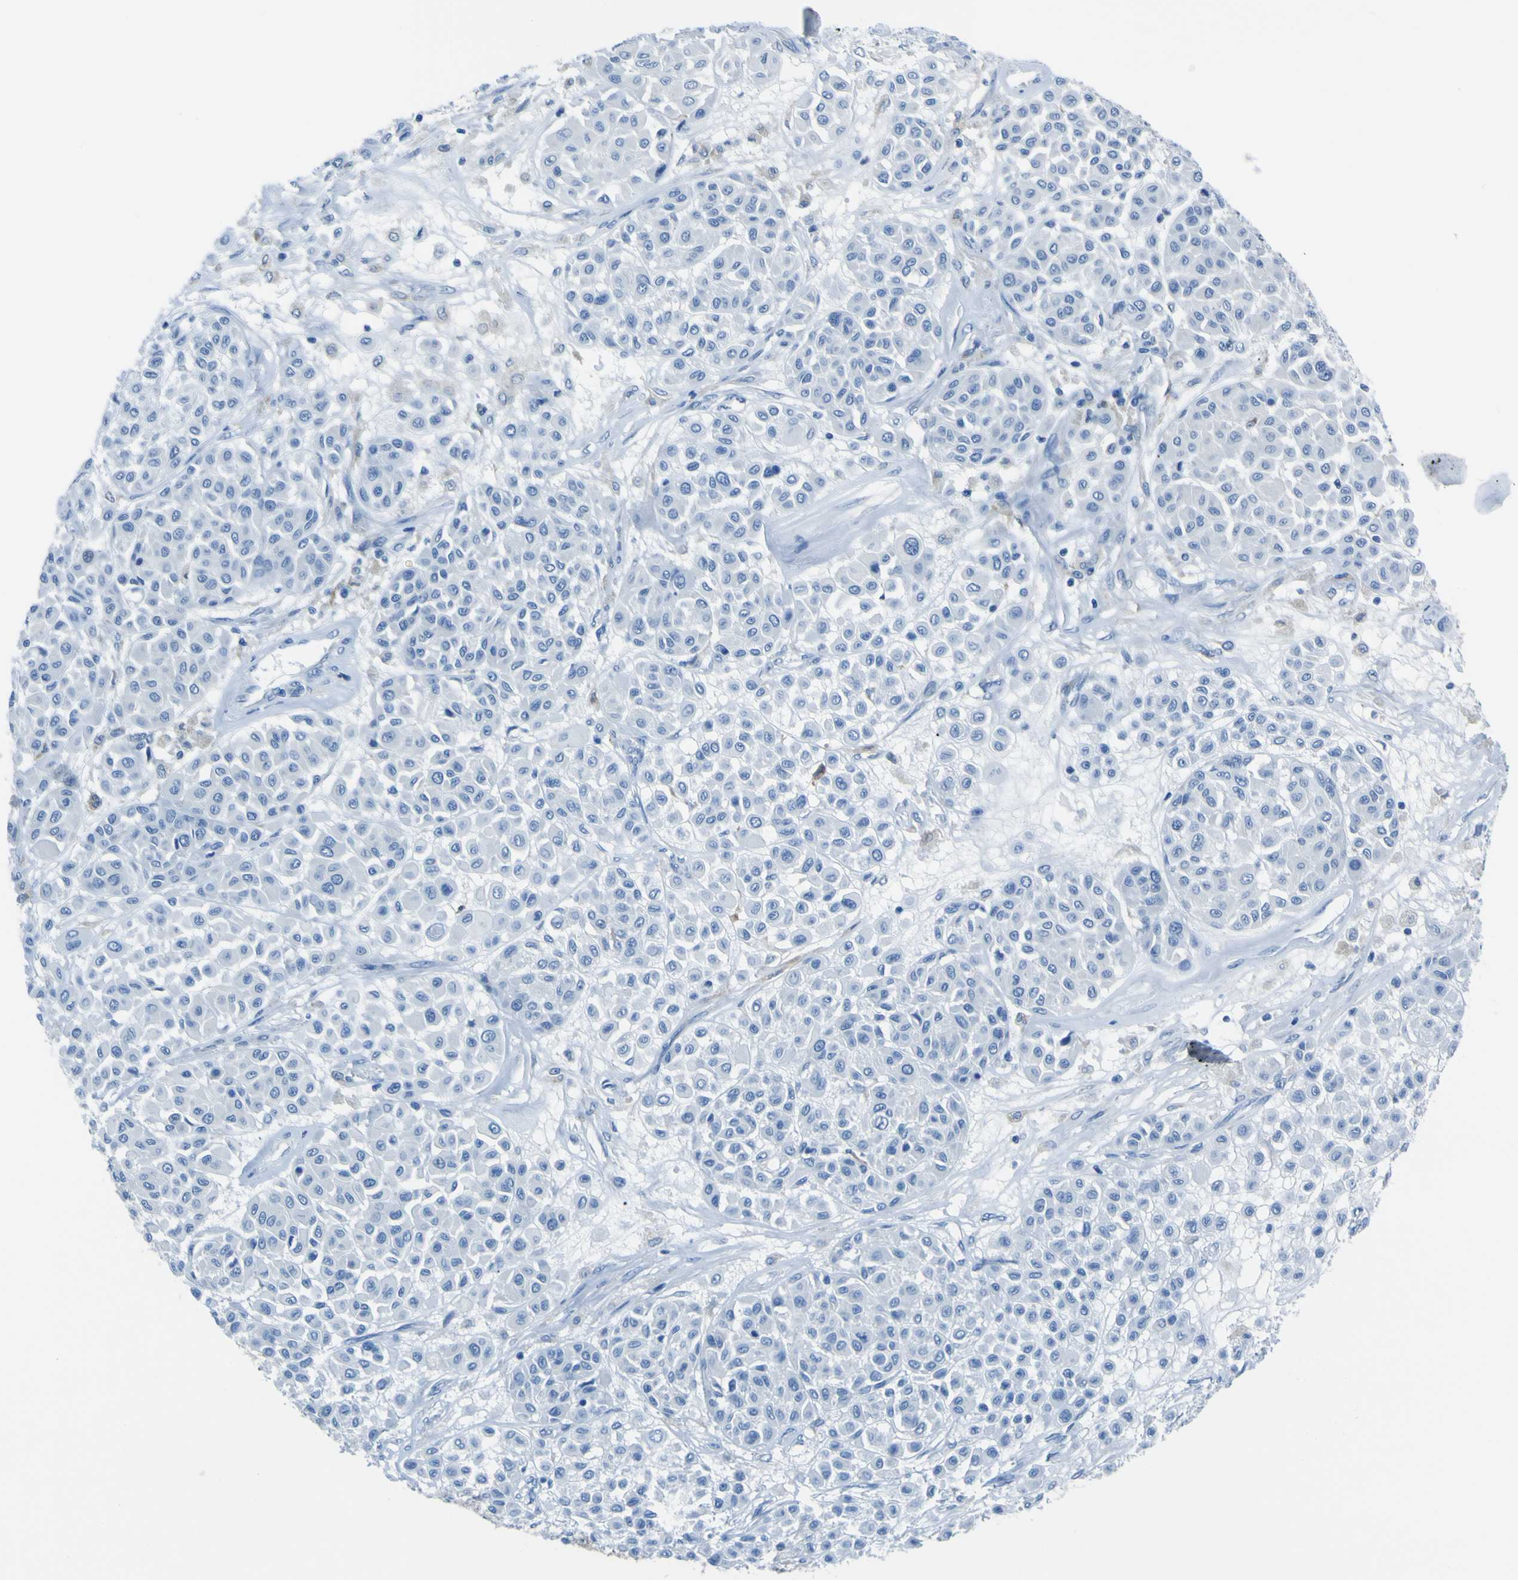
{"staining": {"intensity": "negative", "quantity": "none", "location": "none"}, "tissue": "melanoma", "cell_type": "Tumor cells", "image_type": "cancer", "snomed": [{"axis": "morphology", "description": "Malignant melanoma, Metastatic site"}, {"axis": "topography", "description": "Soft tissue"}], "caption": "Immunohistochemical staining of human melanoma reveals no significant positivity in tumor cells.", "gene": "ACSL1", "patient": {"sex": "male", "age": 41}}